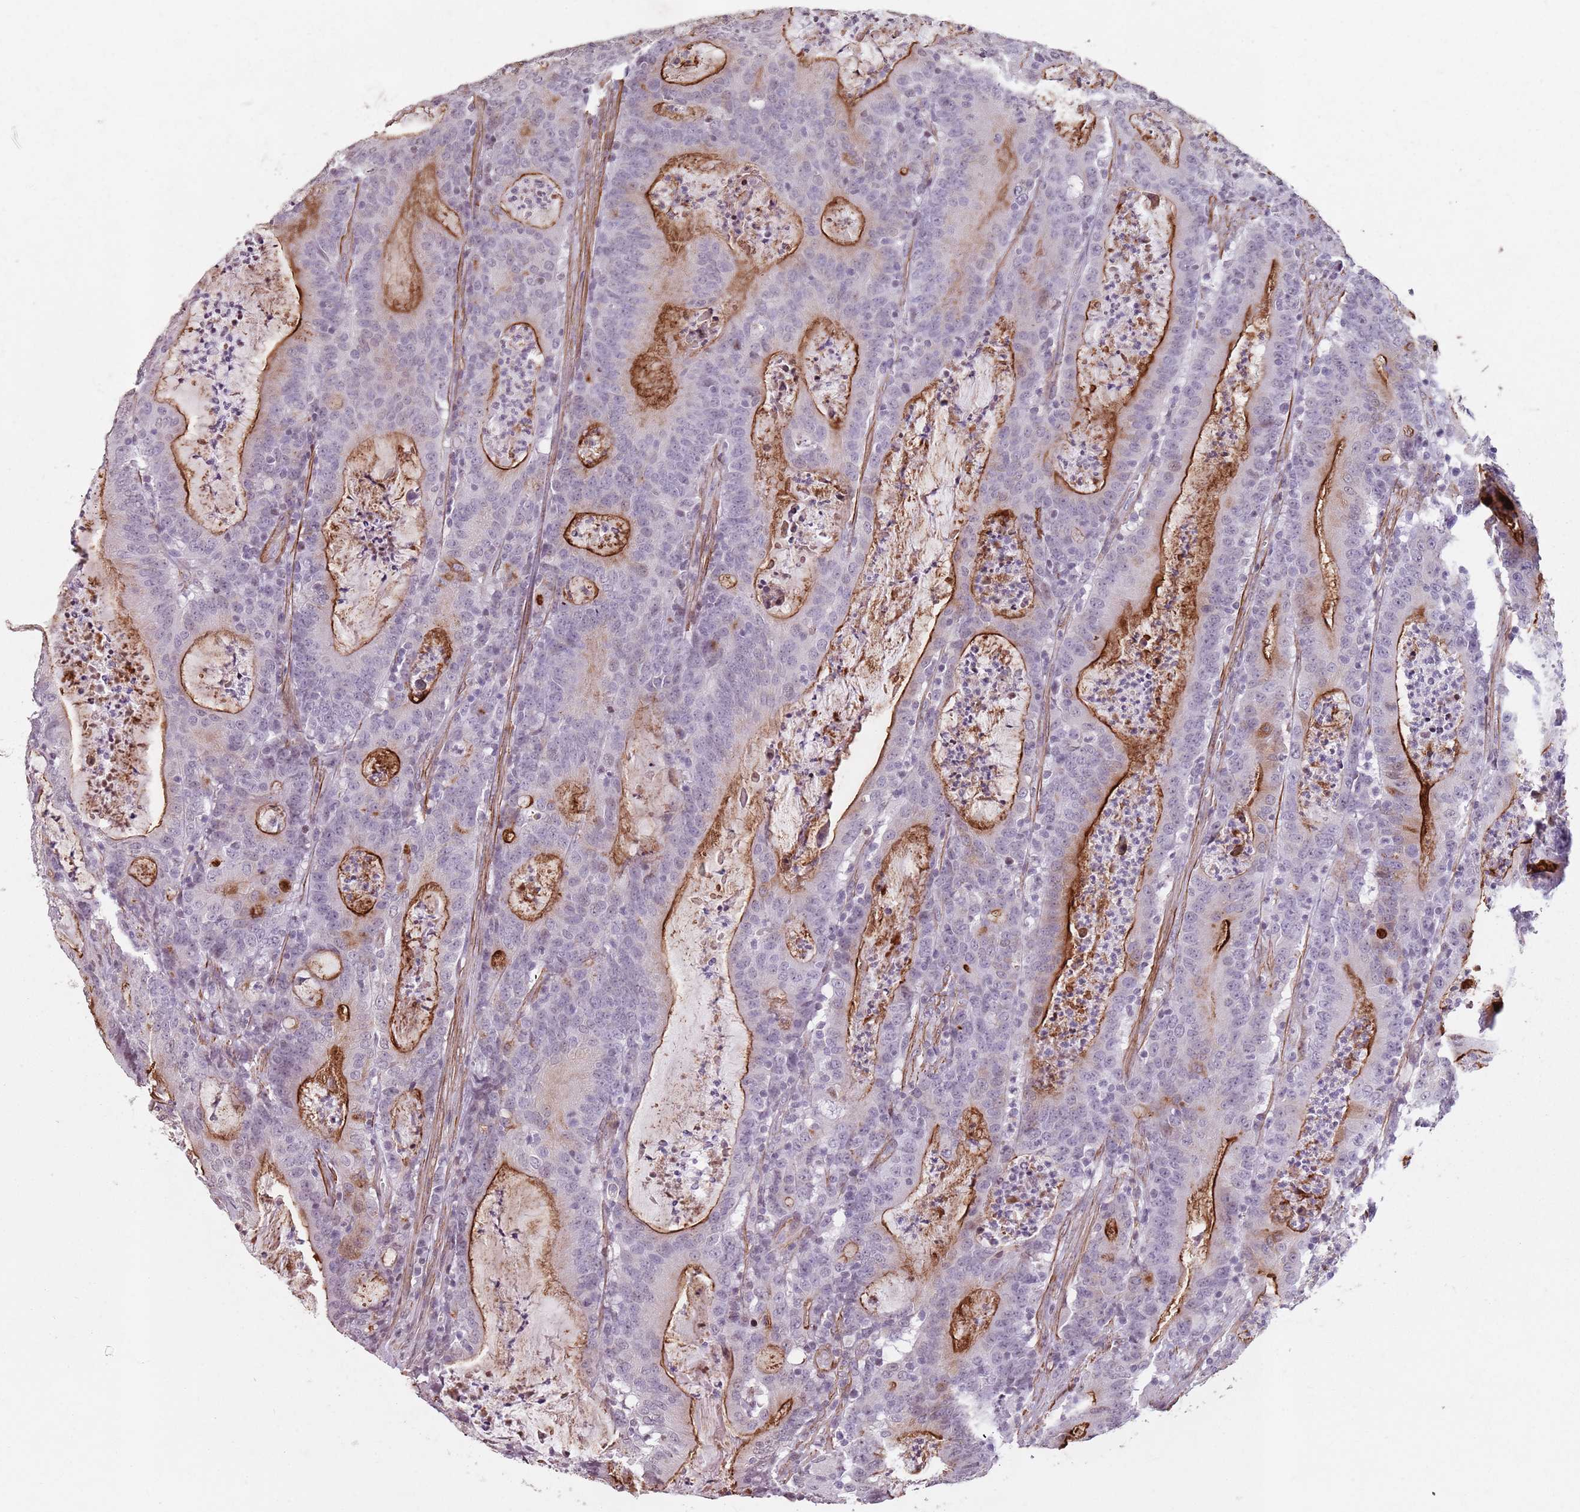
{"staining": {"intensity": "strong", "quantity": "25%-75%", "location": "cytoplasmic/membranous"}, "tissue": "colorectal cancer", "cell_type": "Tumor cells", "image_type": "cancer", "snomed": [{"axis": "morphology", "description": "Adenocarcinoma, NOS"}, {"axis": "topography", "description": "Colon"}], "caption": "A photomicrograph of human adenocarcinoma (colorectal) stained for a protein displays strong cytoplasmic/membranous brown staining in tumor cells.", "gene": "TMC4", "patient": {"sex": "male", "age": 83}}